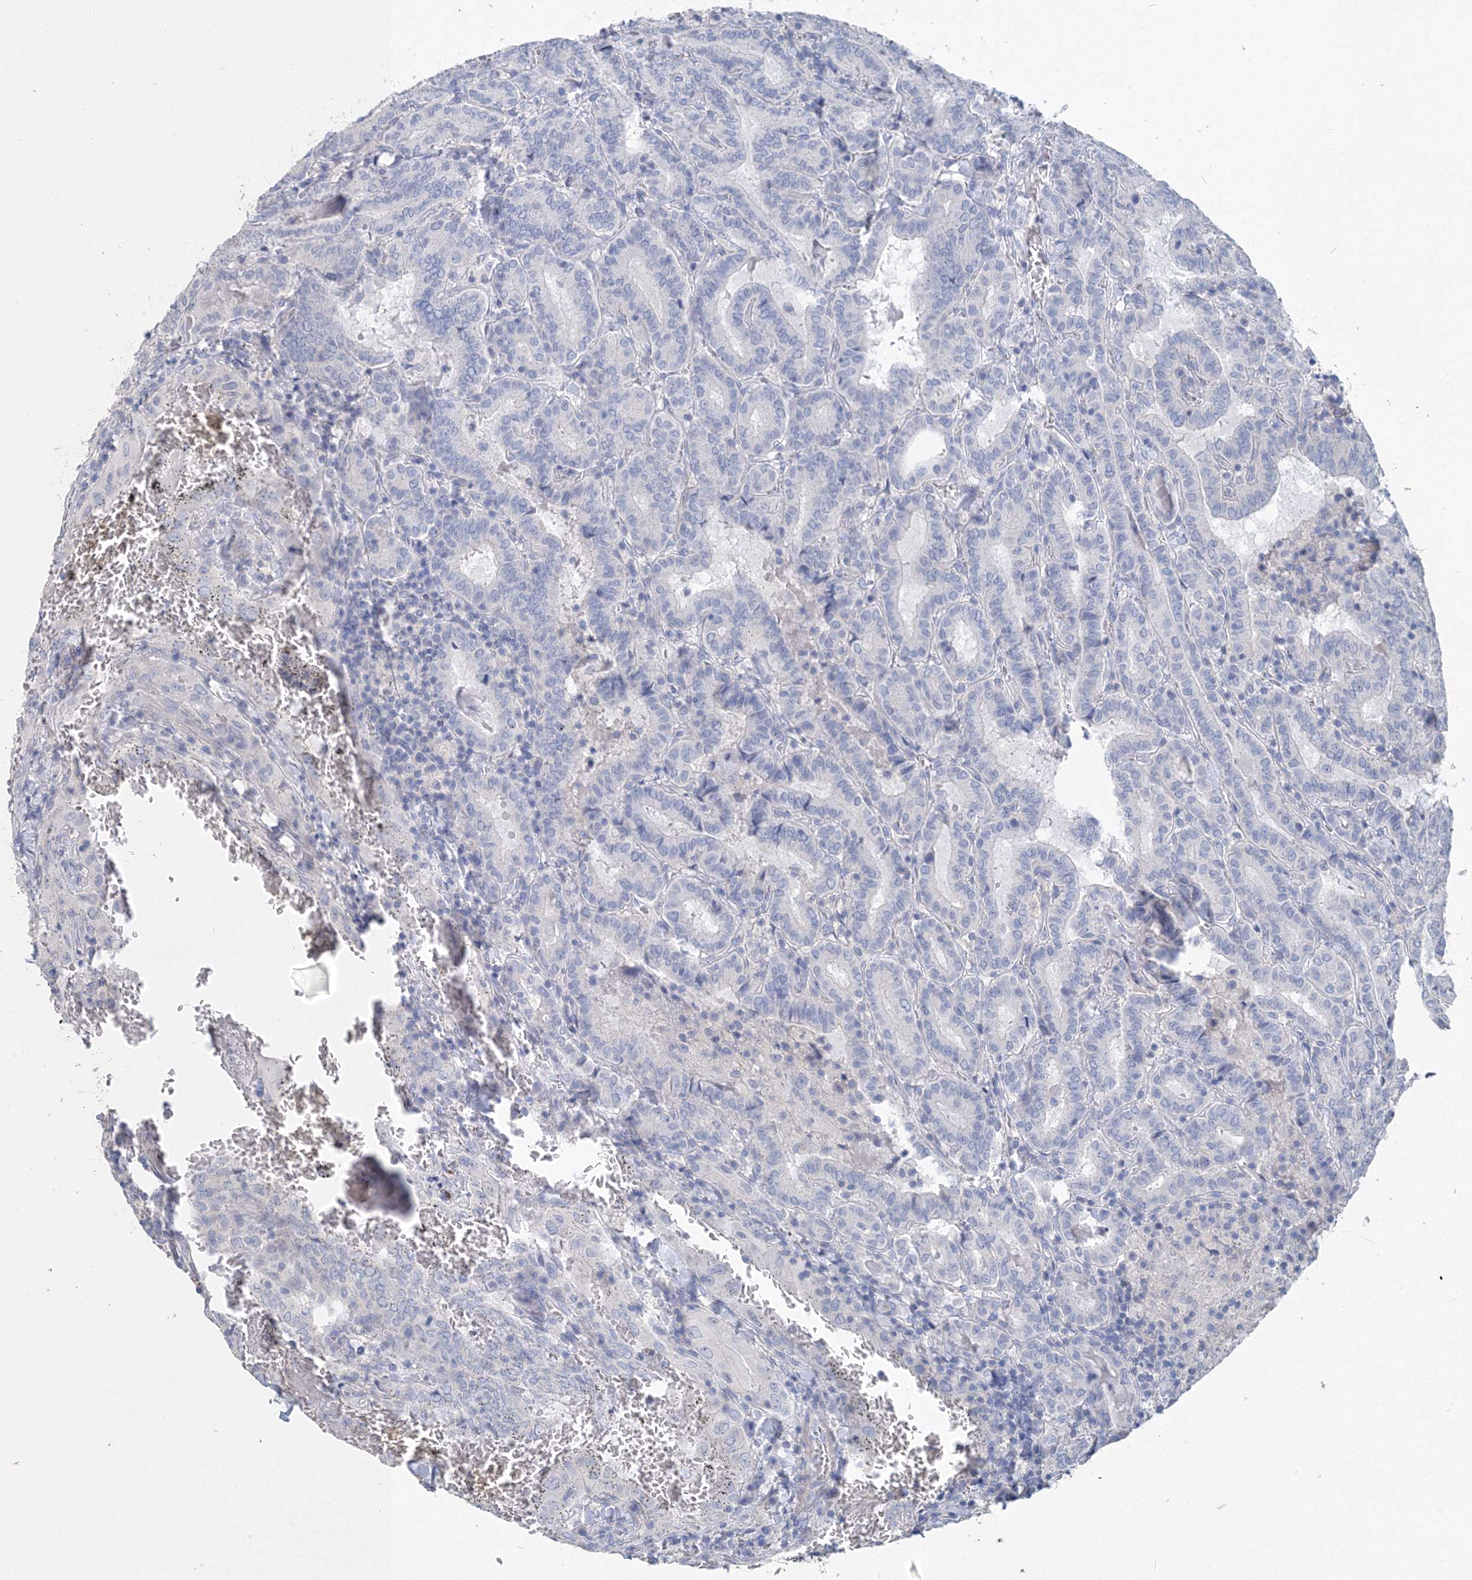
{"staining": {"intensity": "negative", "quantity": "none", "location": "none"}, "tissue": "thyroid cancer", "cell_type": "Tumor cells", "image_type": "cancer", "snomed": [{"axis": "morphology", "description": "Papillary adenocarcinoma, NOS"}, {"axis": "topography", "description": "Thyroid gland"}], "caption": "DAB immunohistochemical staining of thyroid cancer shows no significant positivity in tumor cells.", "gene": "OSBPL6", "patient": {"sex": "female", "age": 72}}